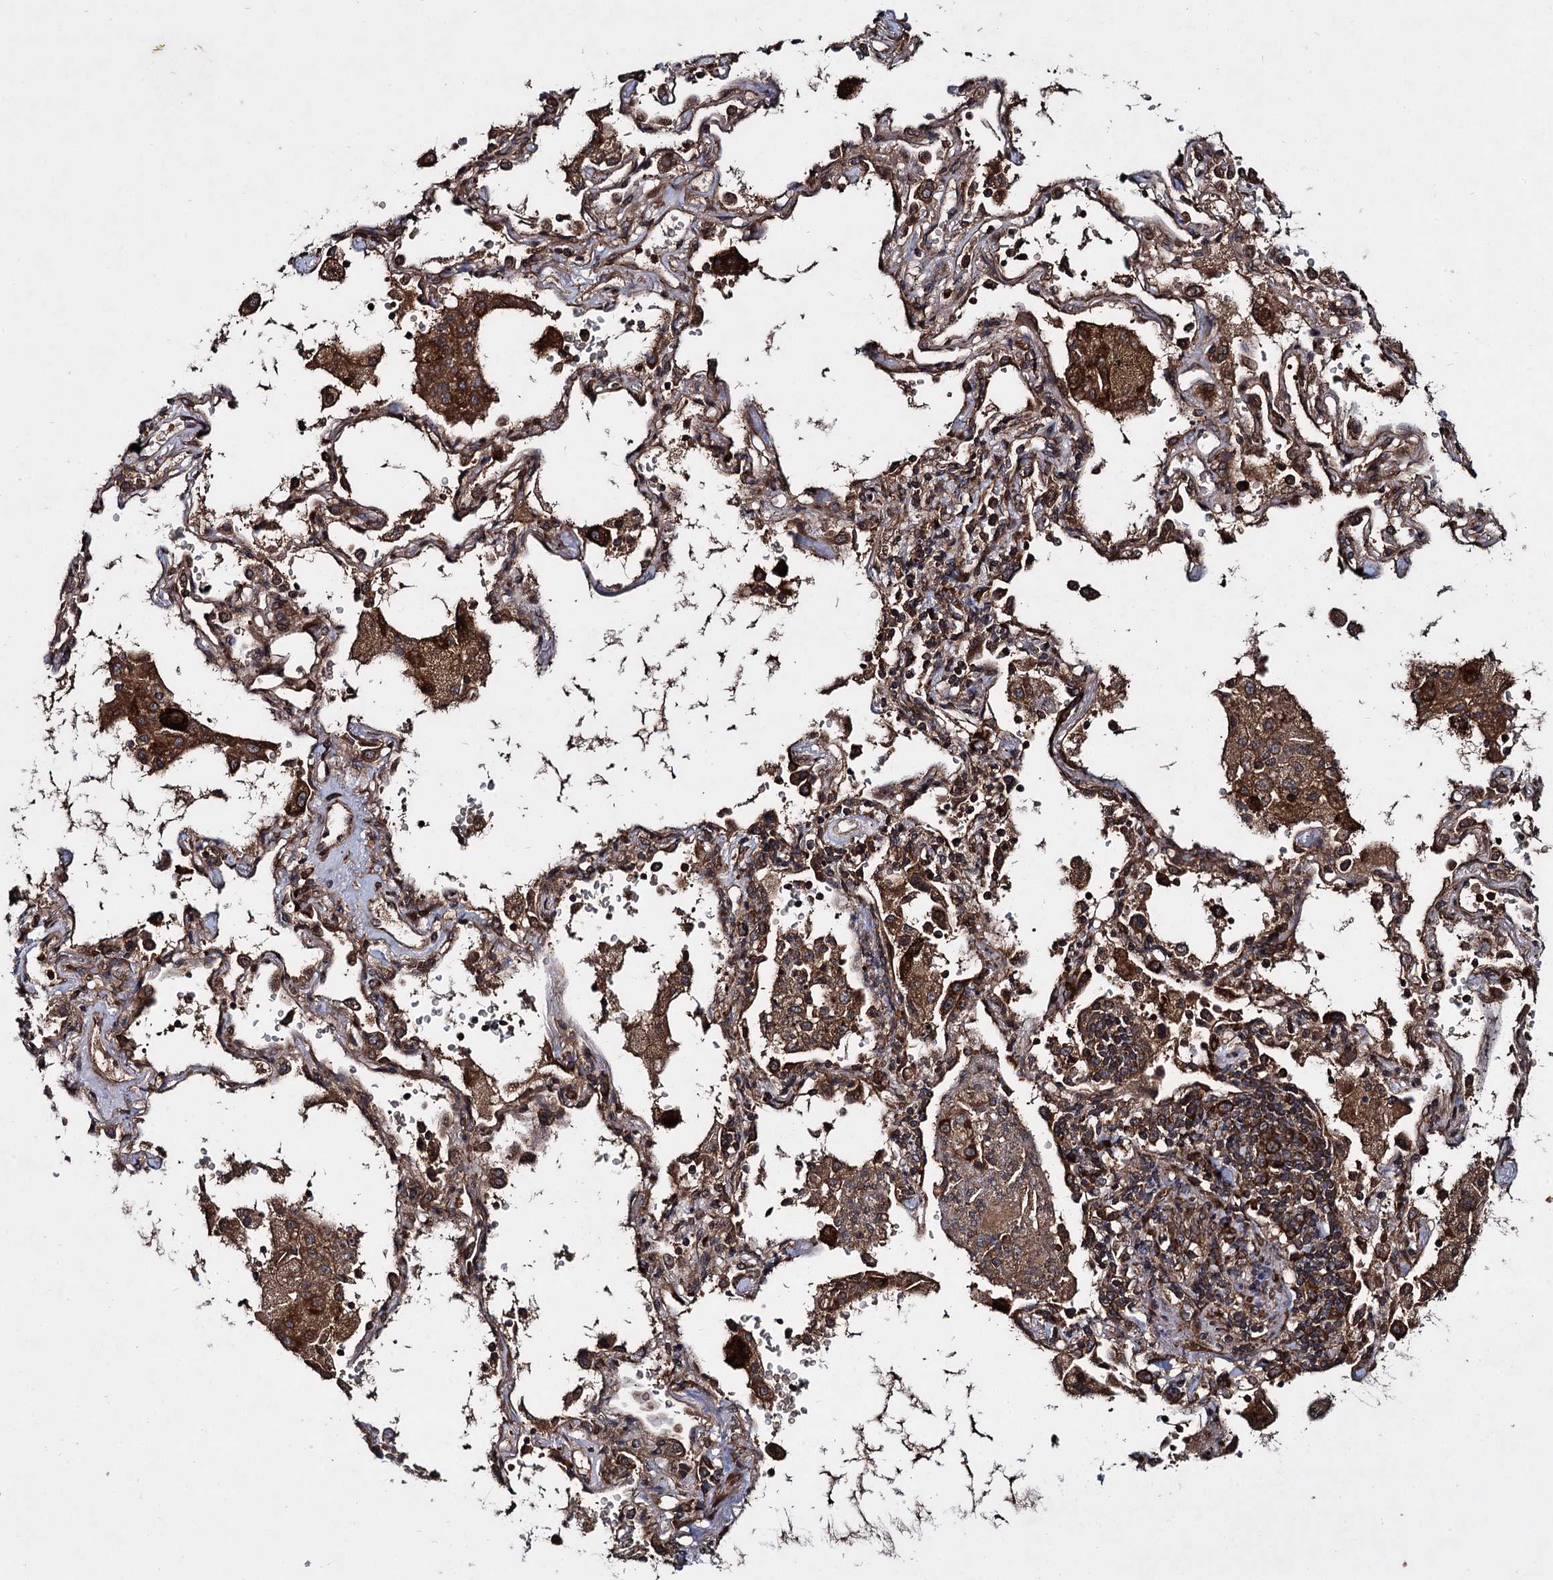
{"staining": {"intensity": "strong", "quantity": ">75%", "location": "cytoplasmic/membranous"}, "tissue": "lung cancer", "cell_type": "Tumor cells", "image_type": "cancer", "snomed": [{"axis": "morphology", "description": "Squamous cell carcinoma, NOS"}, {"axis": "topography", "description": "Lung"}], "caption": "The micrograph shows immunohistochemical staining of lung squamous cell carcinoma. There is strong cytoplasmic/membranous expression is appreciated in about >75% of tumor cells.", "gene": "DCP1B", "patient": {"sex": "female", "age": 73}}